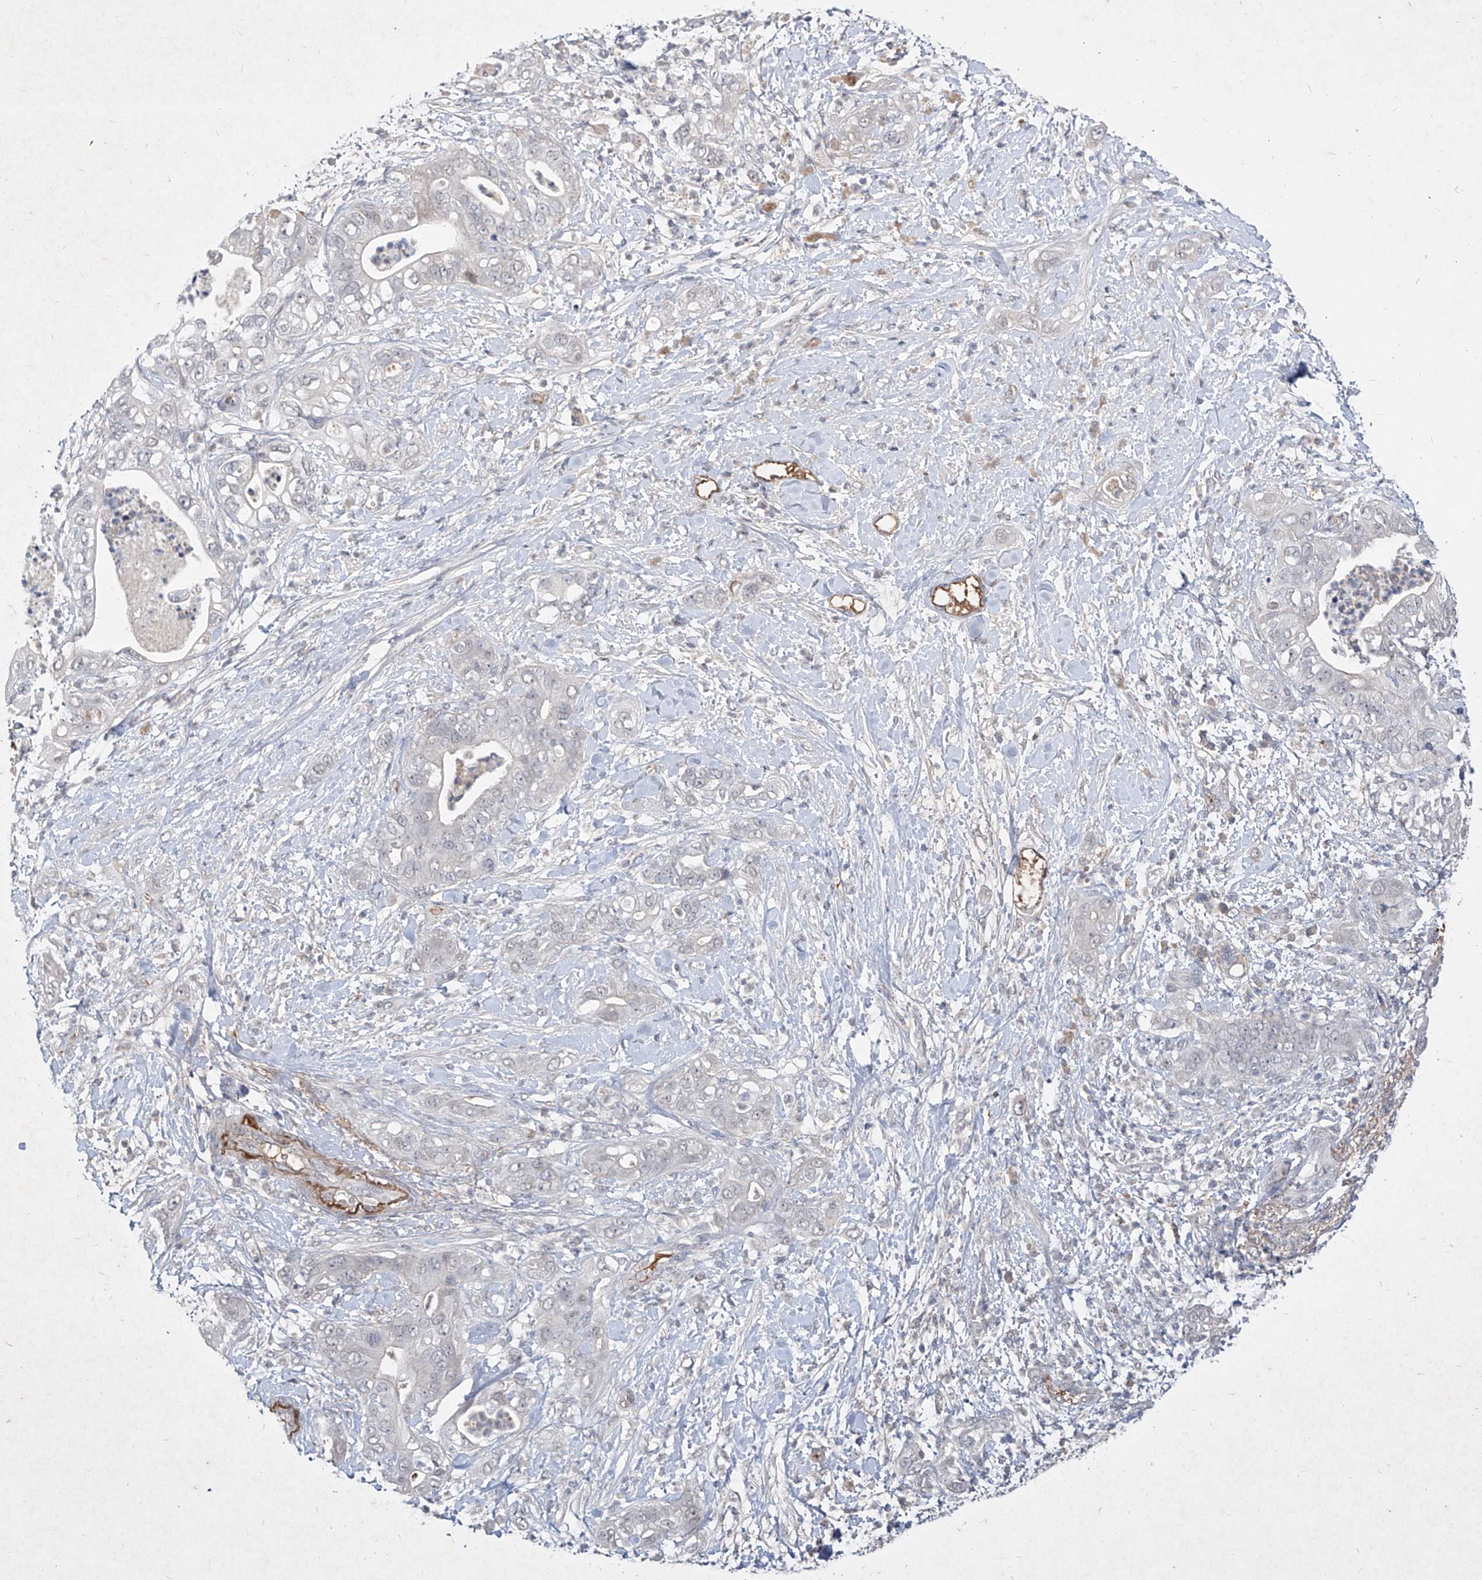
{"staining": {"intensity": "negative", "quantity": "none", "location": "none"}, "tissue": "pancreatic cancer", "cell_type": "Tumor cells", "image_type": "cancer", "snomed": [{"axis": "morphology", "description": "Adenocarcinoma, NOS"}, {"axis": "topography", "description": "Pancreas"}], "caption": "Pancreatic cancer (adenocarcinoma) was stained to show a protein in brown. There is no significant staining in tumor cells.", "gene": "C4A", "patient": {"sex": "female", "age": 78}}